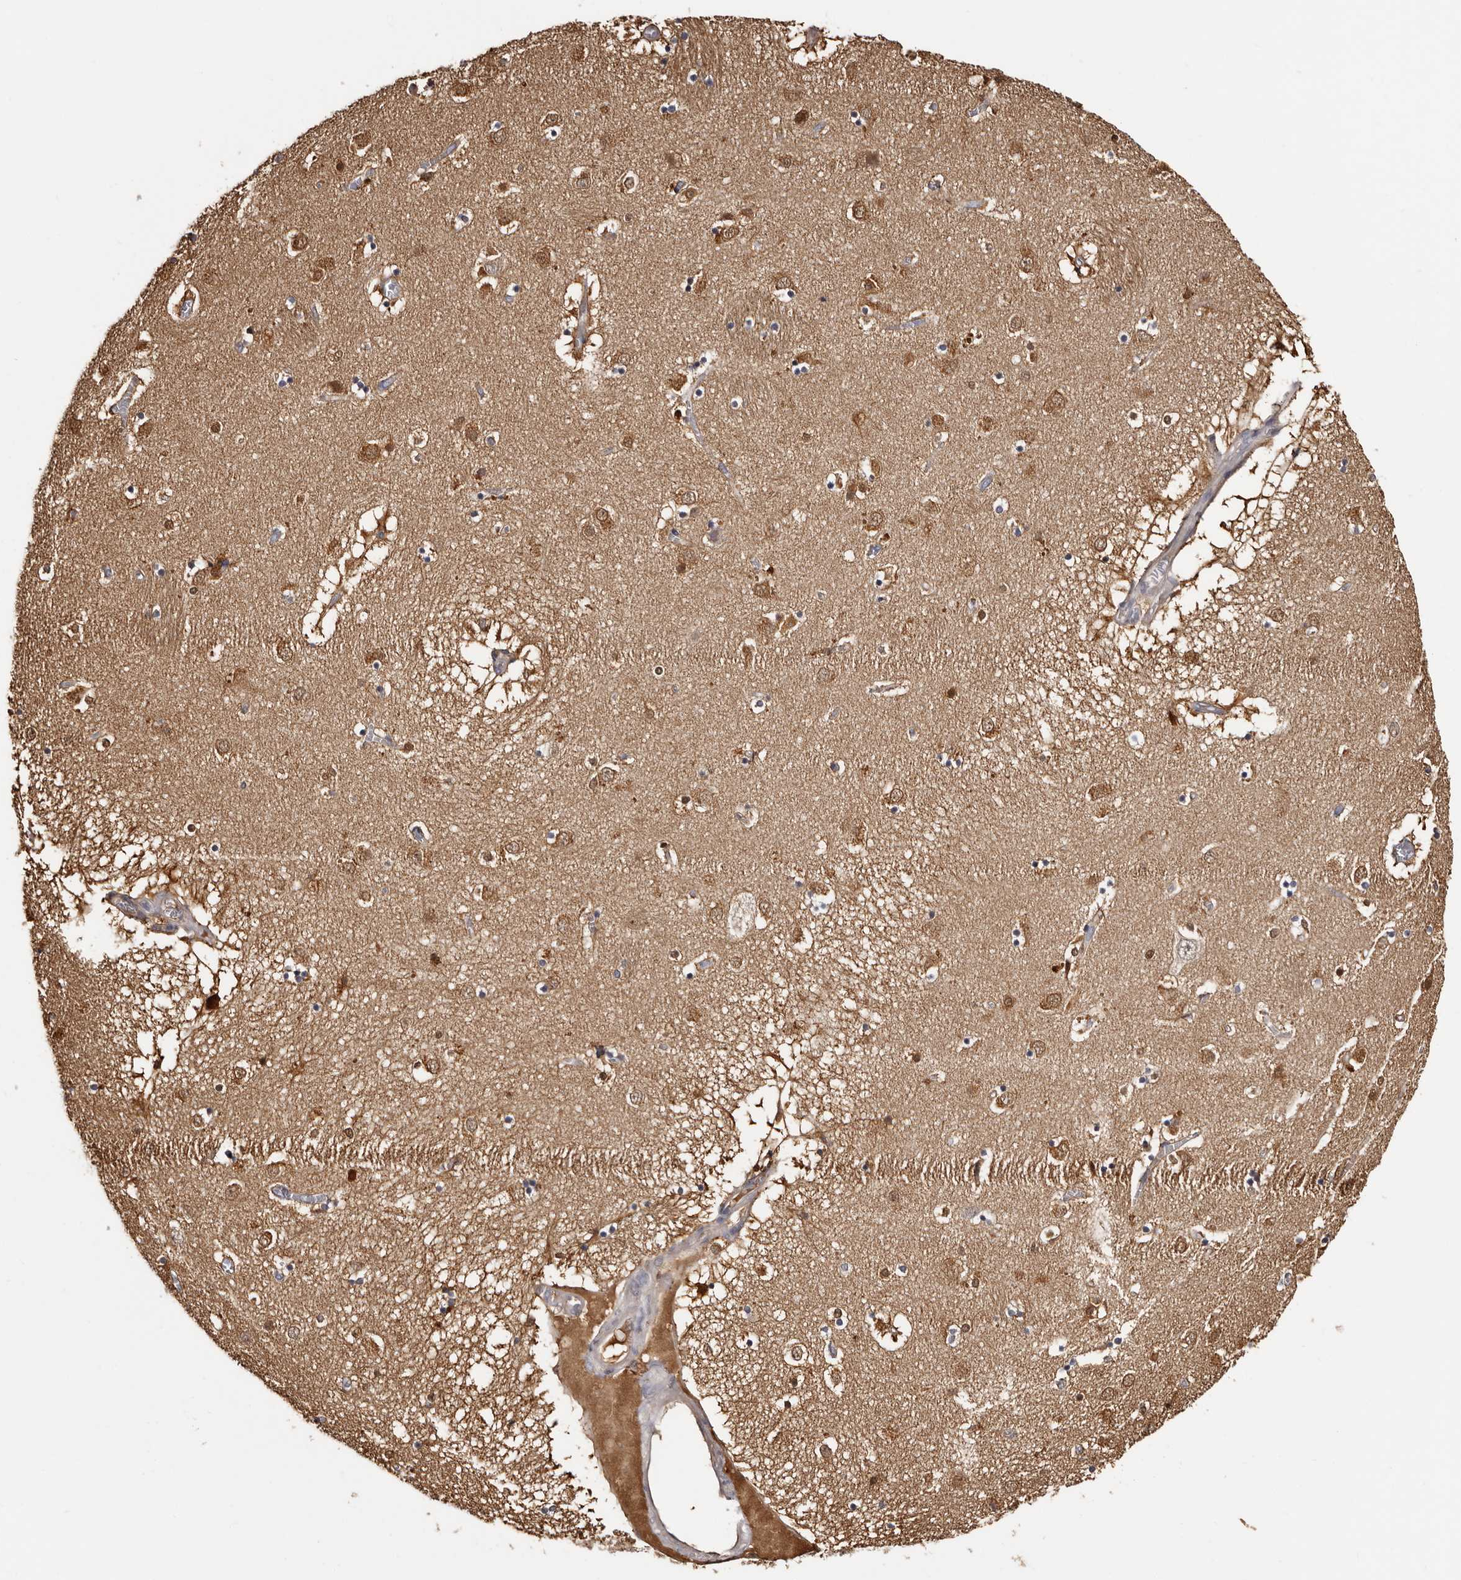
{"staining": {"intensity": "negative", "quantity": "none", "location": "none"}, "tissue": "caudate", "cell_type": "Glial cells", "image_type": "normal", "snomed": [{"axis": "morphology", "description": "Normal tissue, NOS"}, {"axis": "topography", "description": "Lateral ventricle wall"}], "caption": "Image shows no protein staining in glial cells of benign caudate. (Stains: DAB IHC with hematoxylin counter stain, Microscopy: brightfield microscopy at high magnification).", "gene": "DNPH1", "patient": {"sex": "male", "age": 70}}